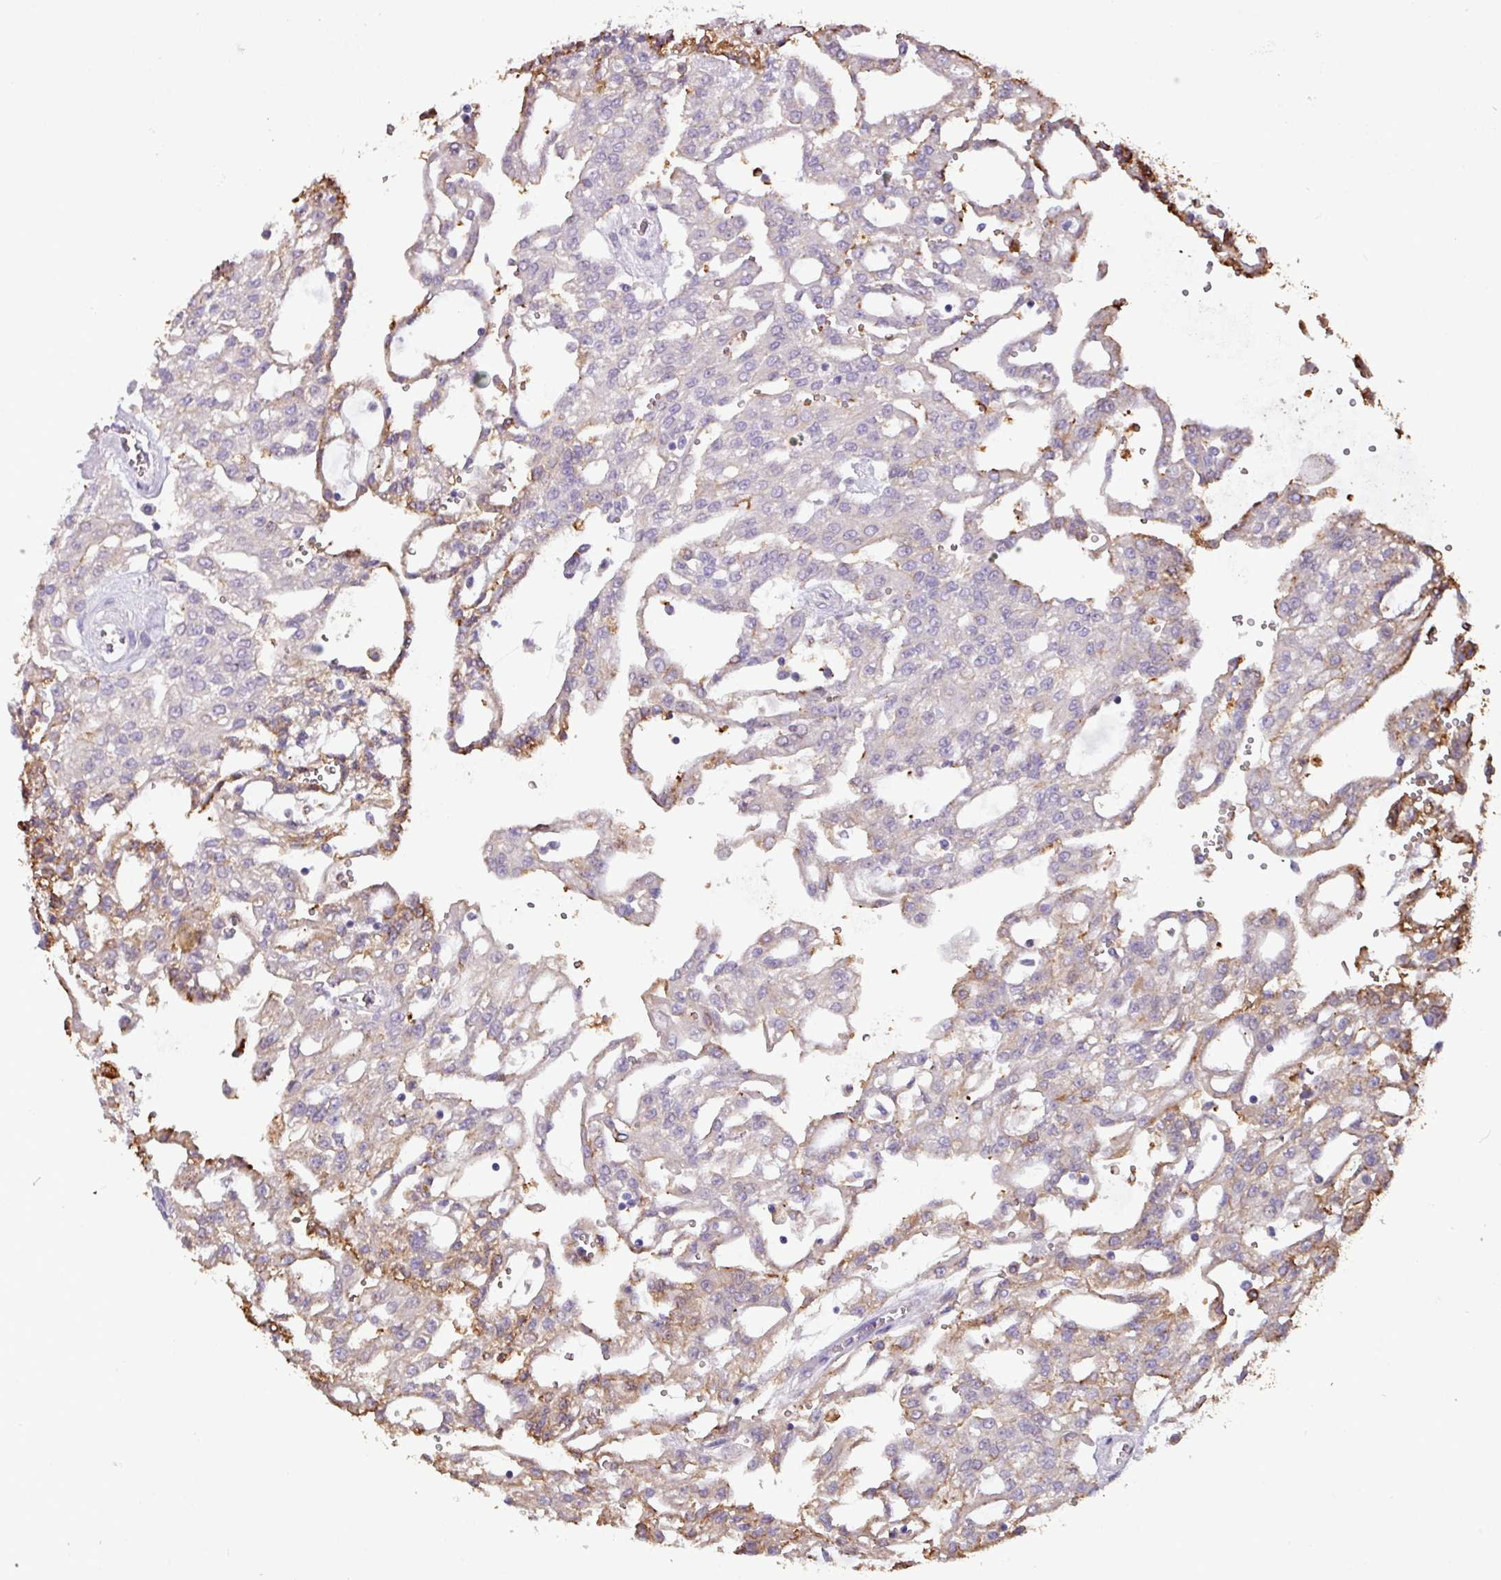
{"staining": {"intensity": "moderate", "quantity": "25%-75%", "location": "cytoplasmic/membranous"}, "tissue": "renal cancer", "cell_type": "Tumor cells", "image_type": "cancer", "snomed": [{"axis": "morphology", "description": "Adenocarcinoma, NOS"}, {"axis": "topography", "description": "Kidney"}], "caption": "Immunohistochemistry (DAB (3,3'-diaminobenzidine)) staining of human renal cancer shows moderate cytoplasmic/membranous protein staining in about 25%-75% of tumor cells.", "gene": "PNLDC1", "patient": {"sex": "male", "age": 63}}